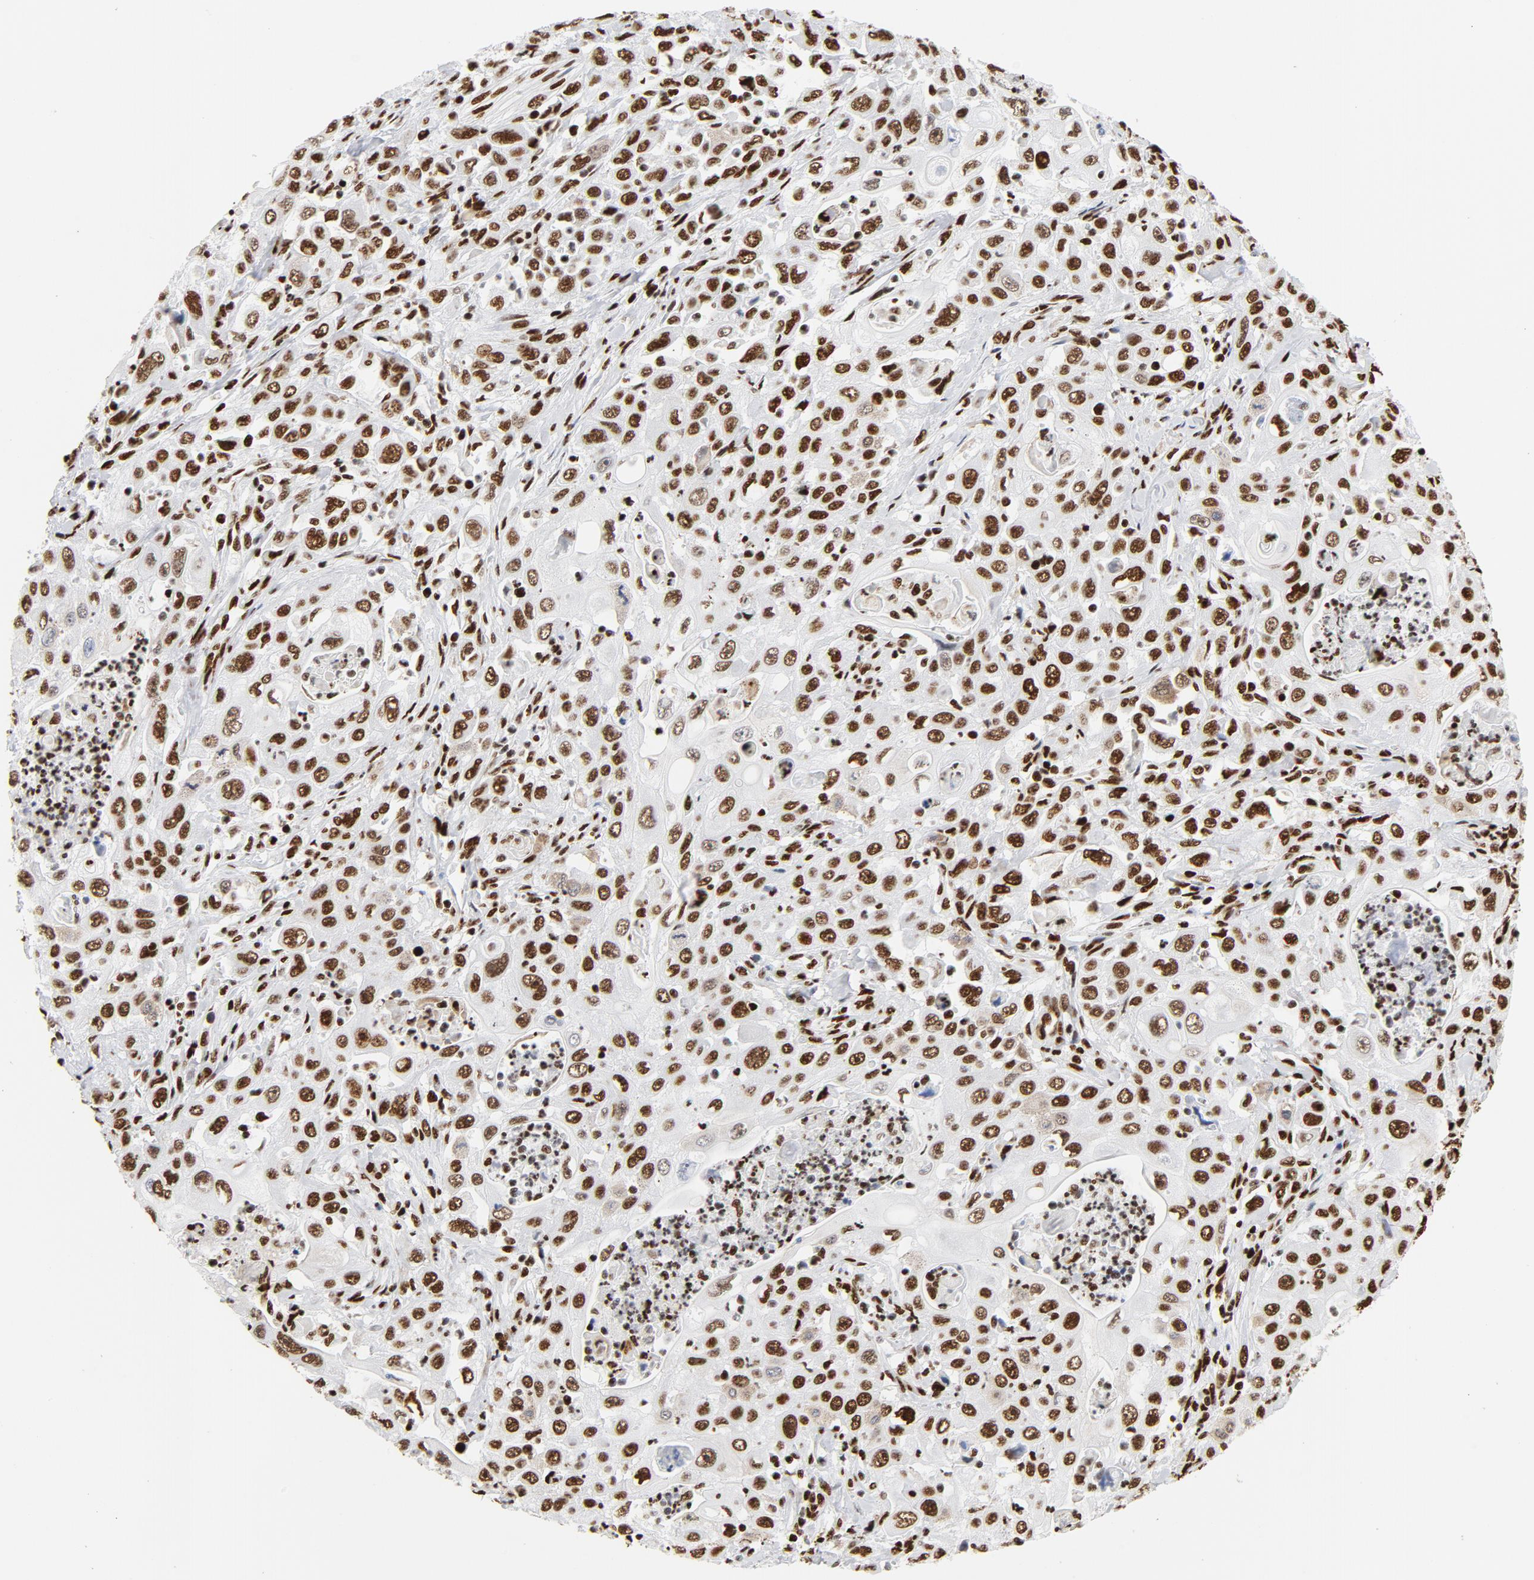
{"staining": {"intensity": "strong", "quantity": ">75%", "location": "nuclear"}, "tissue": "pancreatic cancer", "cell_type": "Tumor cells", "image_type": "cancer", "snomed": [{"axis": "morphology", "description": "Adenocarcinoma, NOS"}, {"axis": "topography", "description": "Pancreas"}], "caption": "Immunohistochemical staining of pancreatic adenocarcinoma shows high levels of strong nuclear protein staining in about >75% of tumor cells. (DAB IHC, brown staining for protein, blue staining for nuclei).", "gene": "XRCC6", "patient": {"sex": "male", "age": 70}}